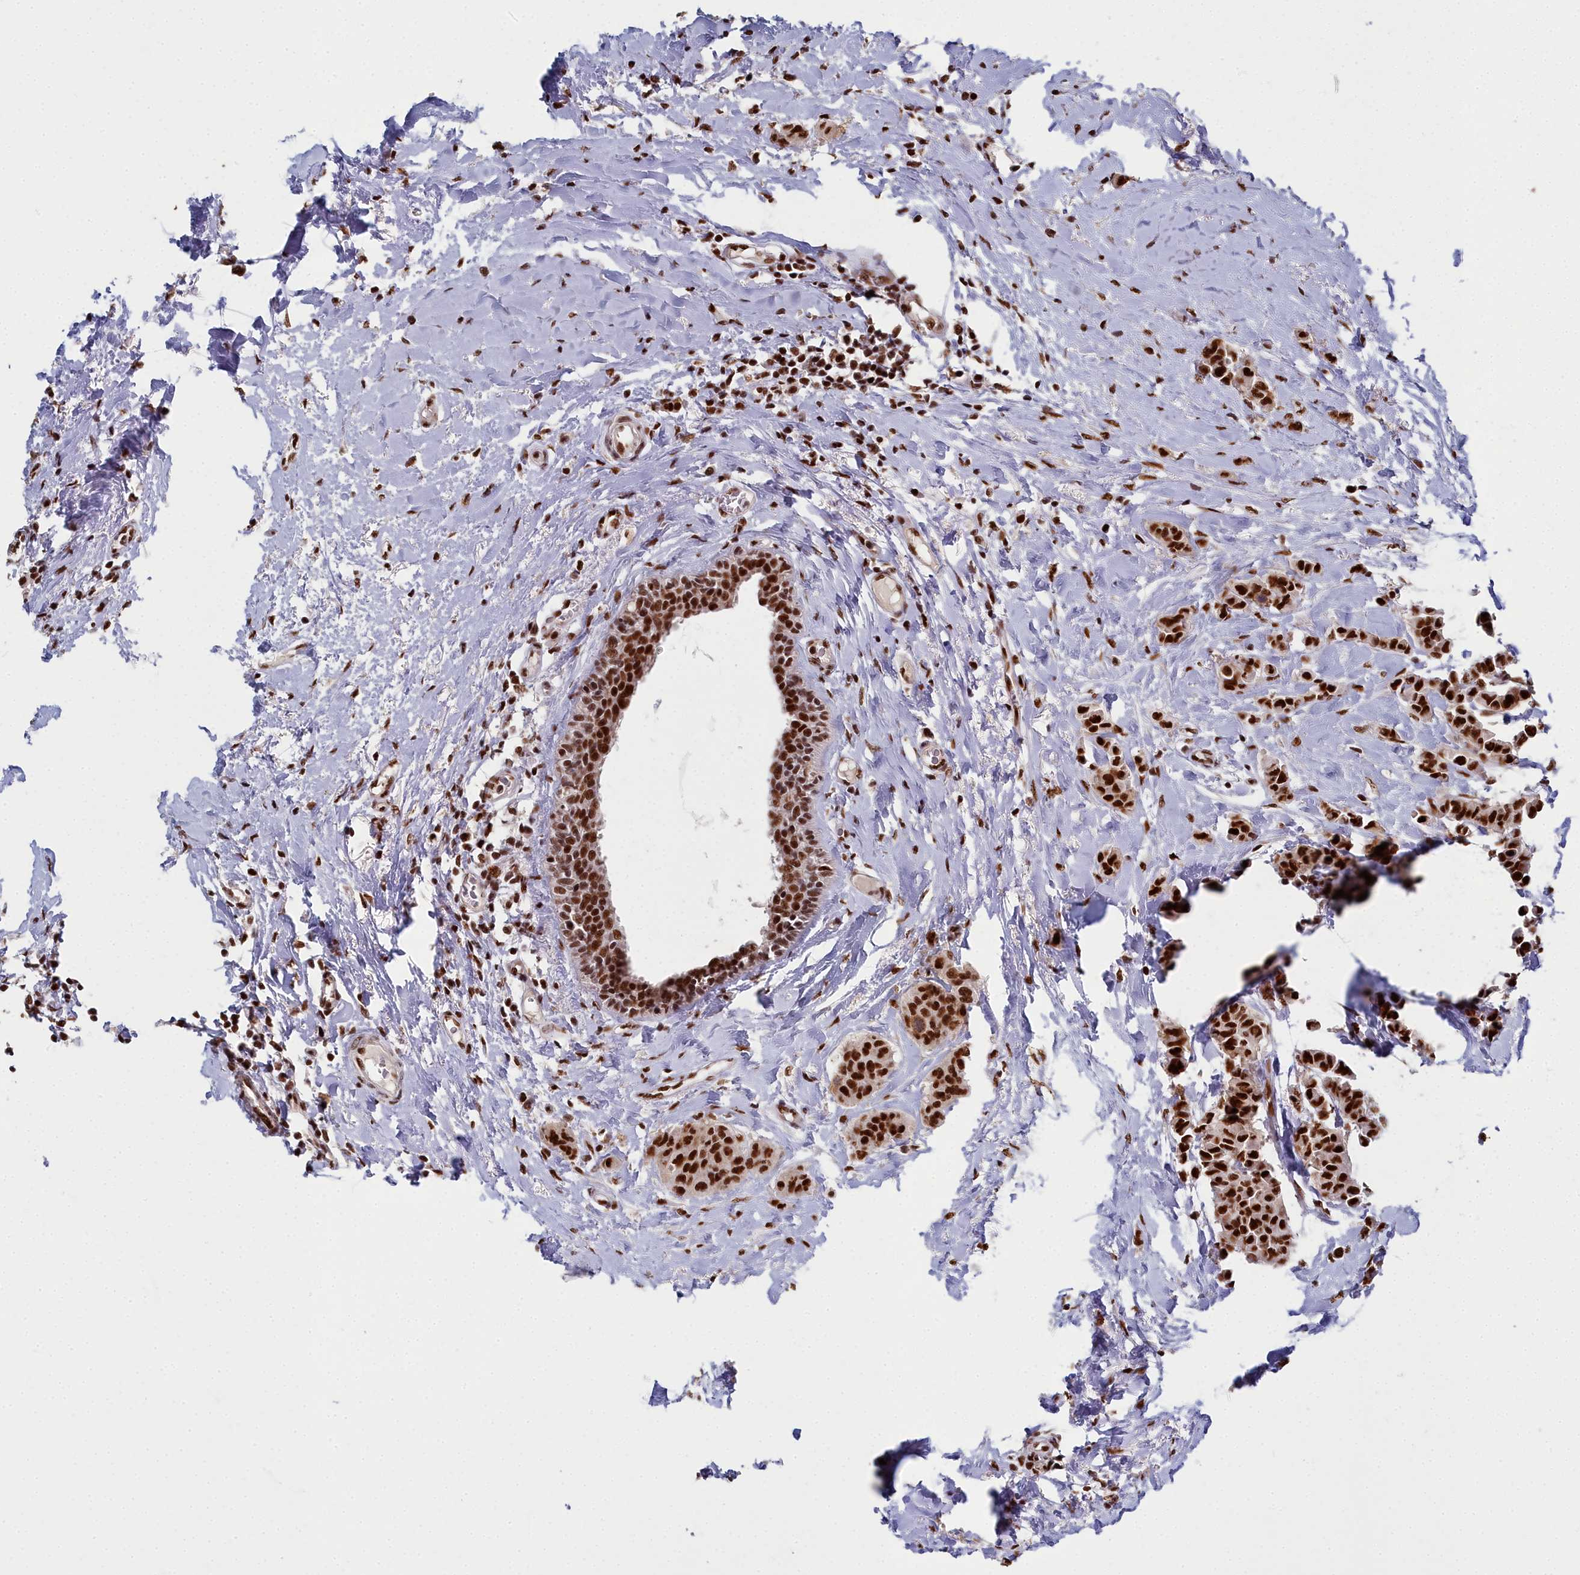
{"staining": {"intensity": "strong", "quantity": ">75%", "location": "nuclear"}, "tissue": "breast cancer", "cell_type": "Tumor cells", "image_type": "cancer", "snomed": [{"axis": "morphology", "description": "Duct carcinoma"}, {"axis": "topography", "description": "Breast"}], "caption": "Breast cancer (intraductal carcinoma) stained with DAB (3,3'-diaminobenzidine) IHC shows high levels of strong nuclear expression in approximately >75% of tumor cells.", "gene": "SF3B3", "patient": {"sex": "female", "age": 40}}